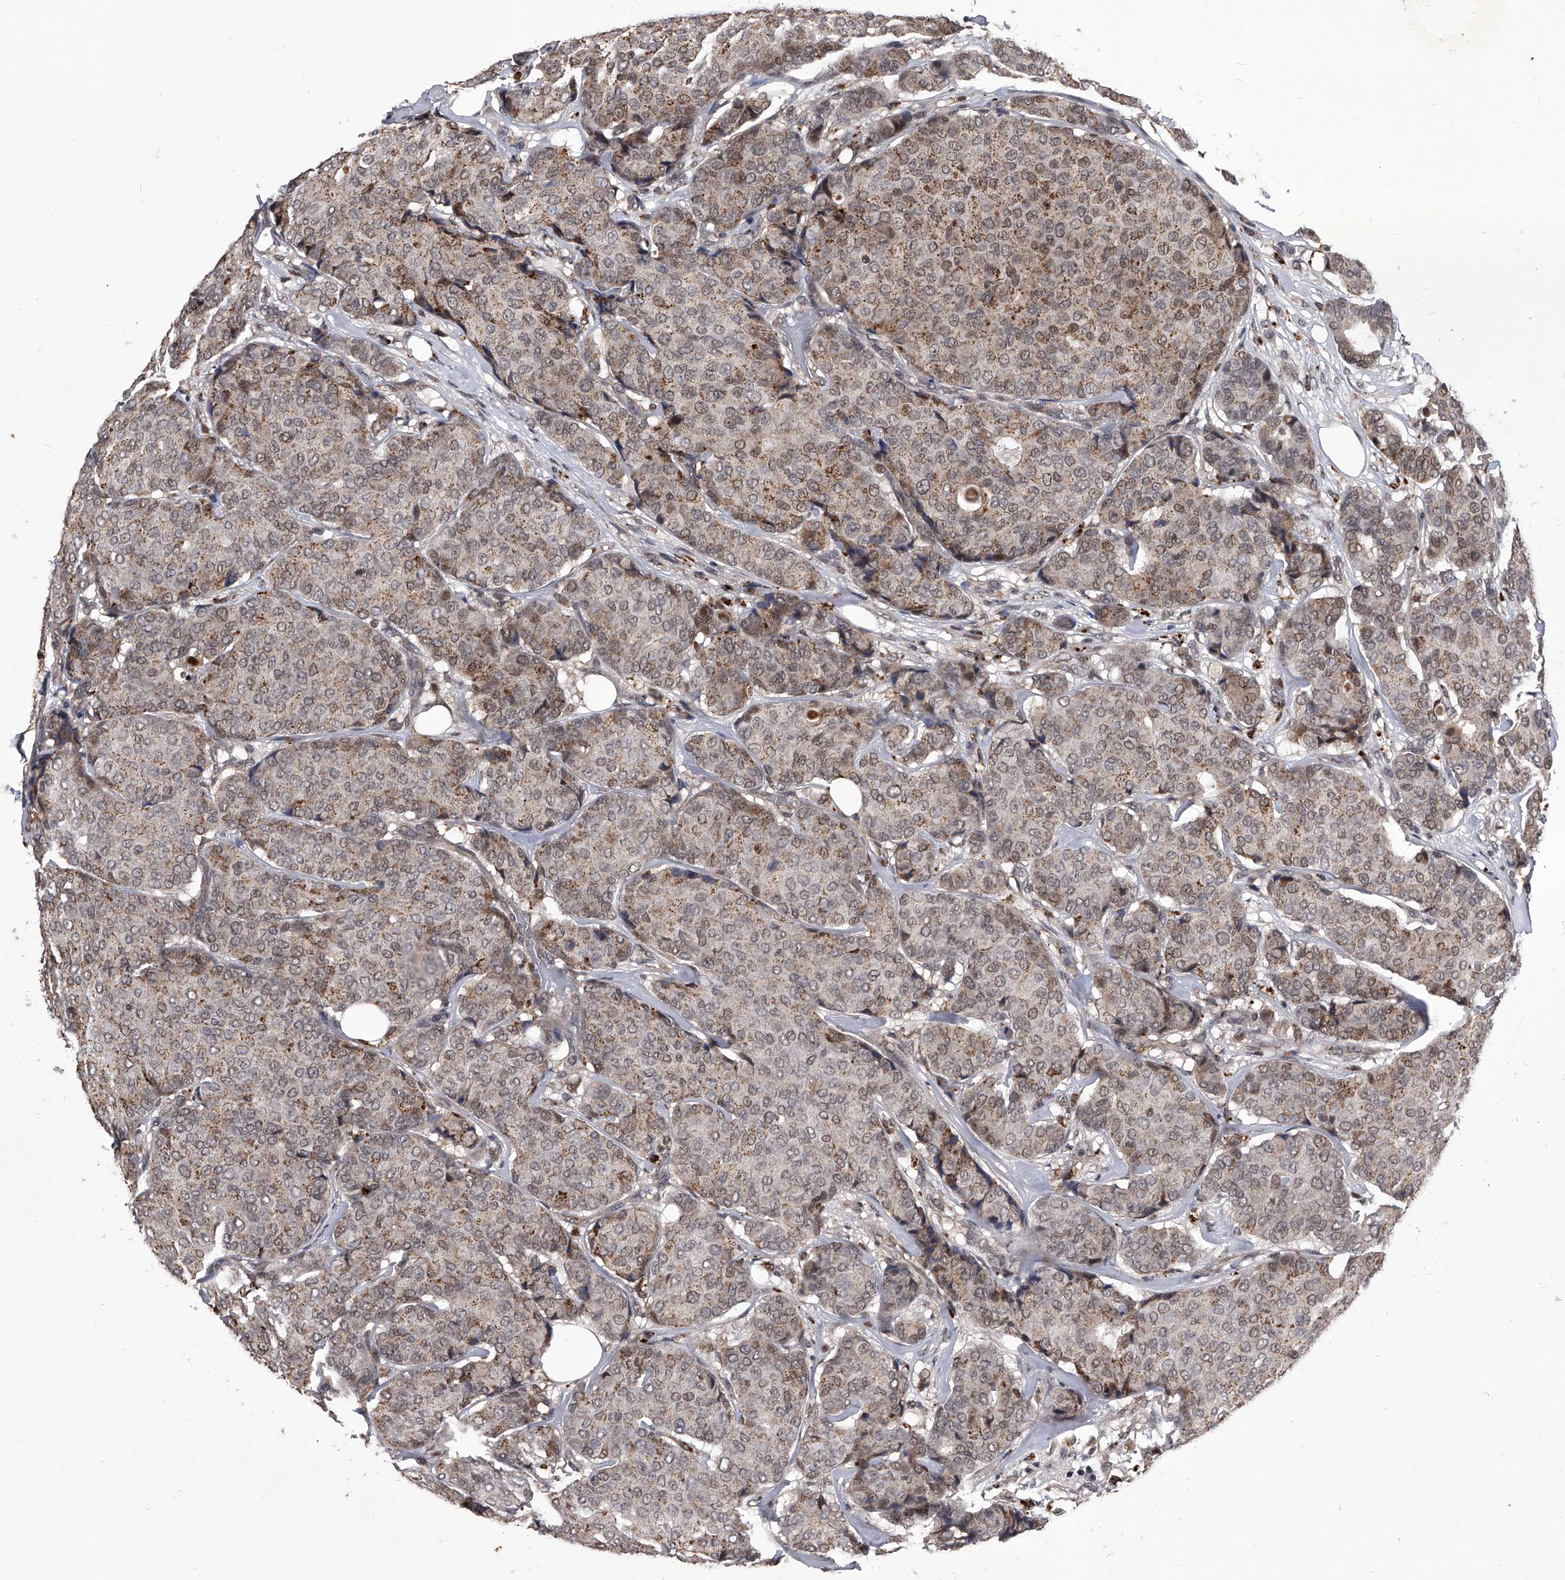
{"staining": {"intensity": "weak", "quantity": ">75%", "location": "cytoplasmic/membranous,nuclear"}, "tissue": "breast cancer", "cell_type": "Tumor cells", "image_type": "cancer", "snomed": [{"axis": "morphology", "description": "Duct carcinoma"}, {"axis": "topography", "description": "Breast"}], "caption": "Immunohistochemical staining of breast intraductal carcinoma displays low levels of weak cytoplasmic/membranous and nuclear protein expression in approximately >75% of tumor cells.", "gene": "CMTR1", "patient": {"sex": "female", "age": 75}}